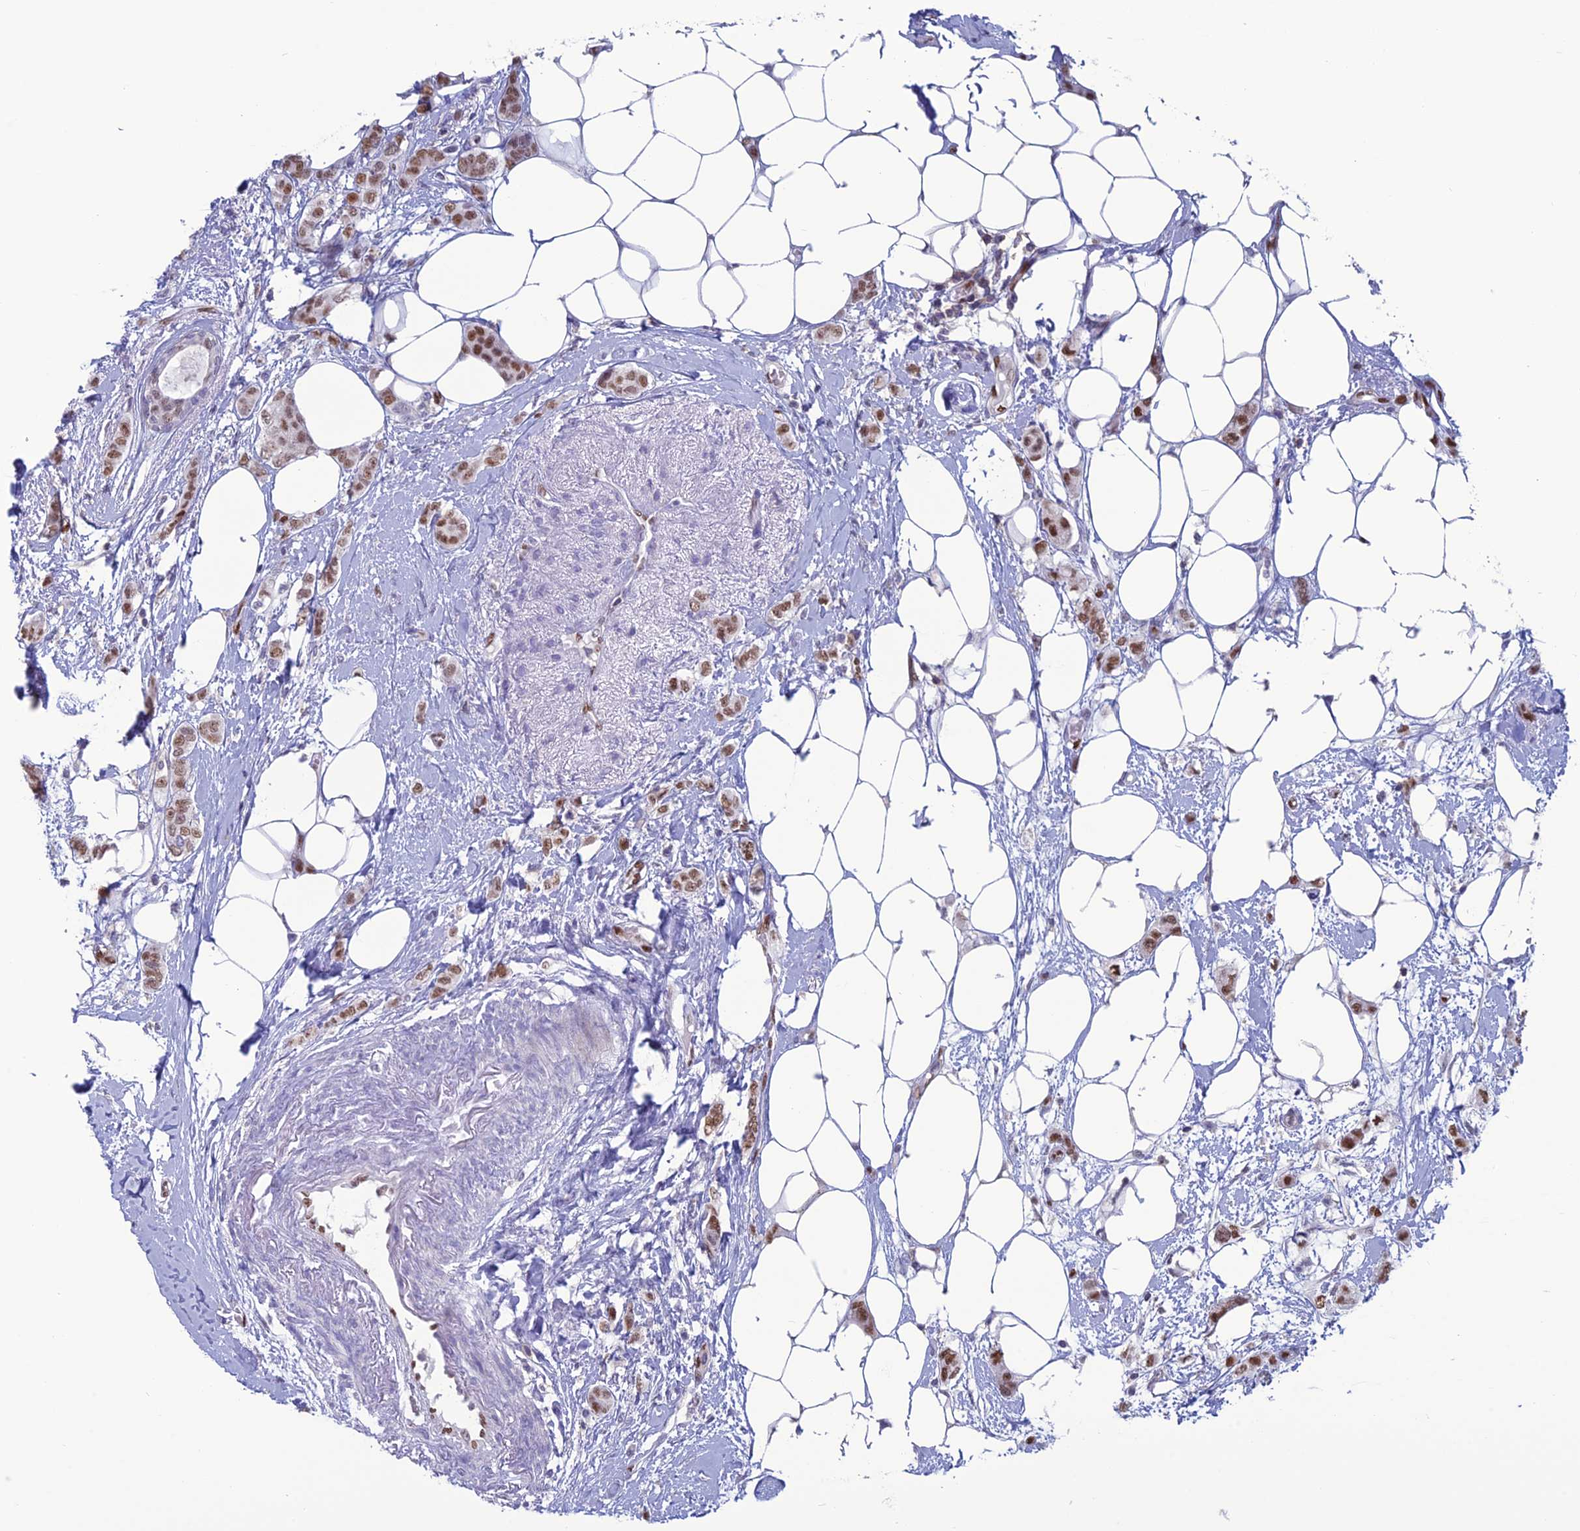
{"staining": {"intensity": "moderate", "quantity": ">75%", "location": "nuclear"}, "tissue": "breast cancer", "cell_type": "Tumor cells", "image_type": "cancer", "snomed": [{"axis": "morphology", "description": "Duct carcinoma"}, {"axis": "topography", "description": "Breast"}], "caption": "Protein expression by IHC exhibits moderate nuclear expression in about >75% of tumor cells in intraductal carcinoma (breast).", "gene": "NOL4L", "patient": {"sex": "female", "age": 72}}